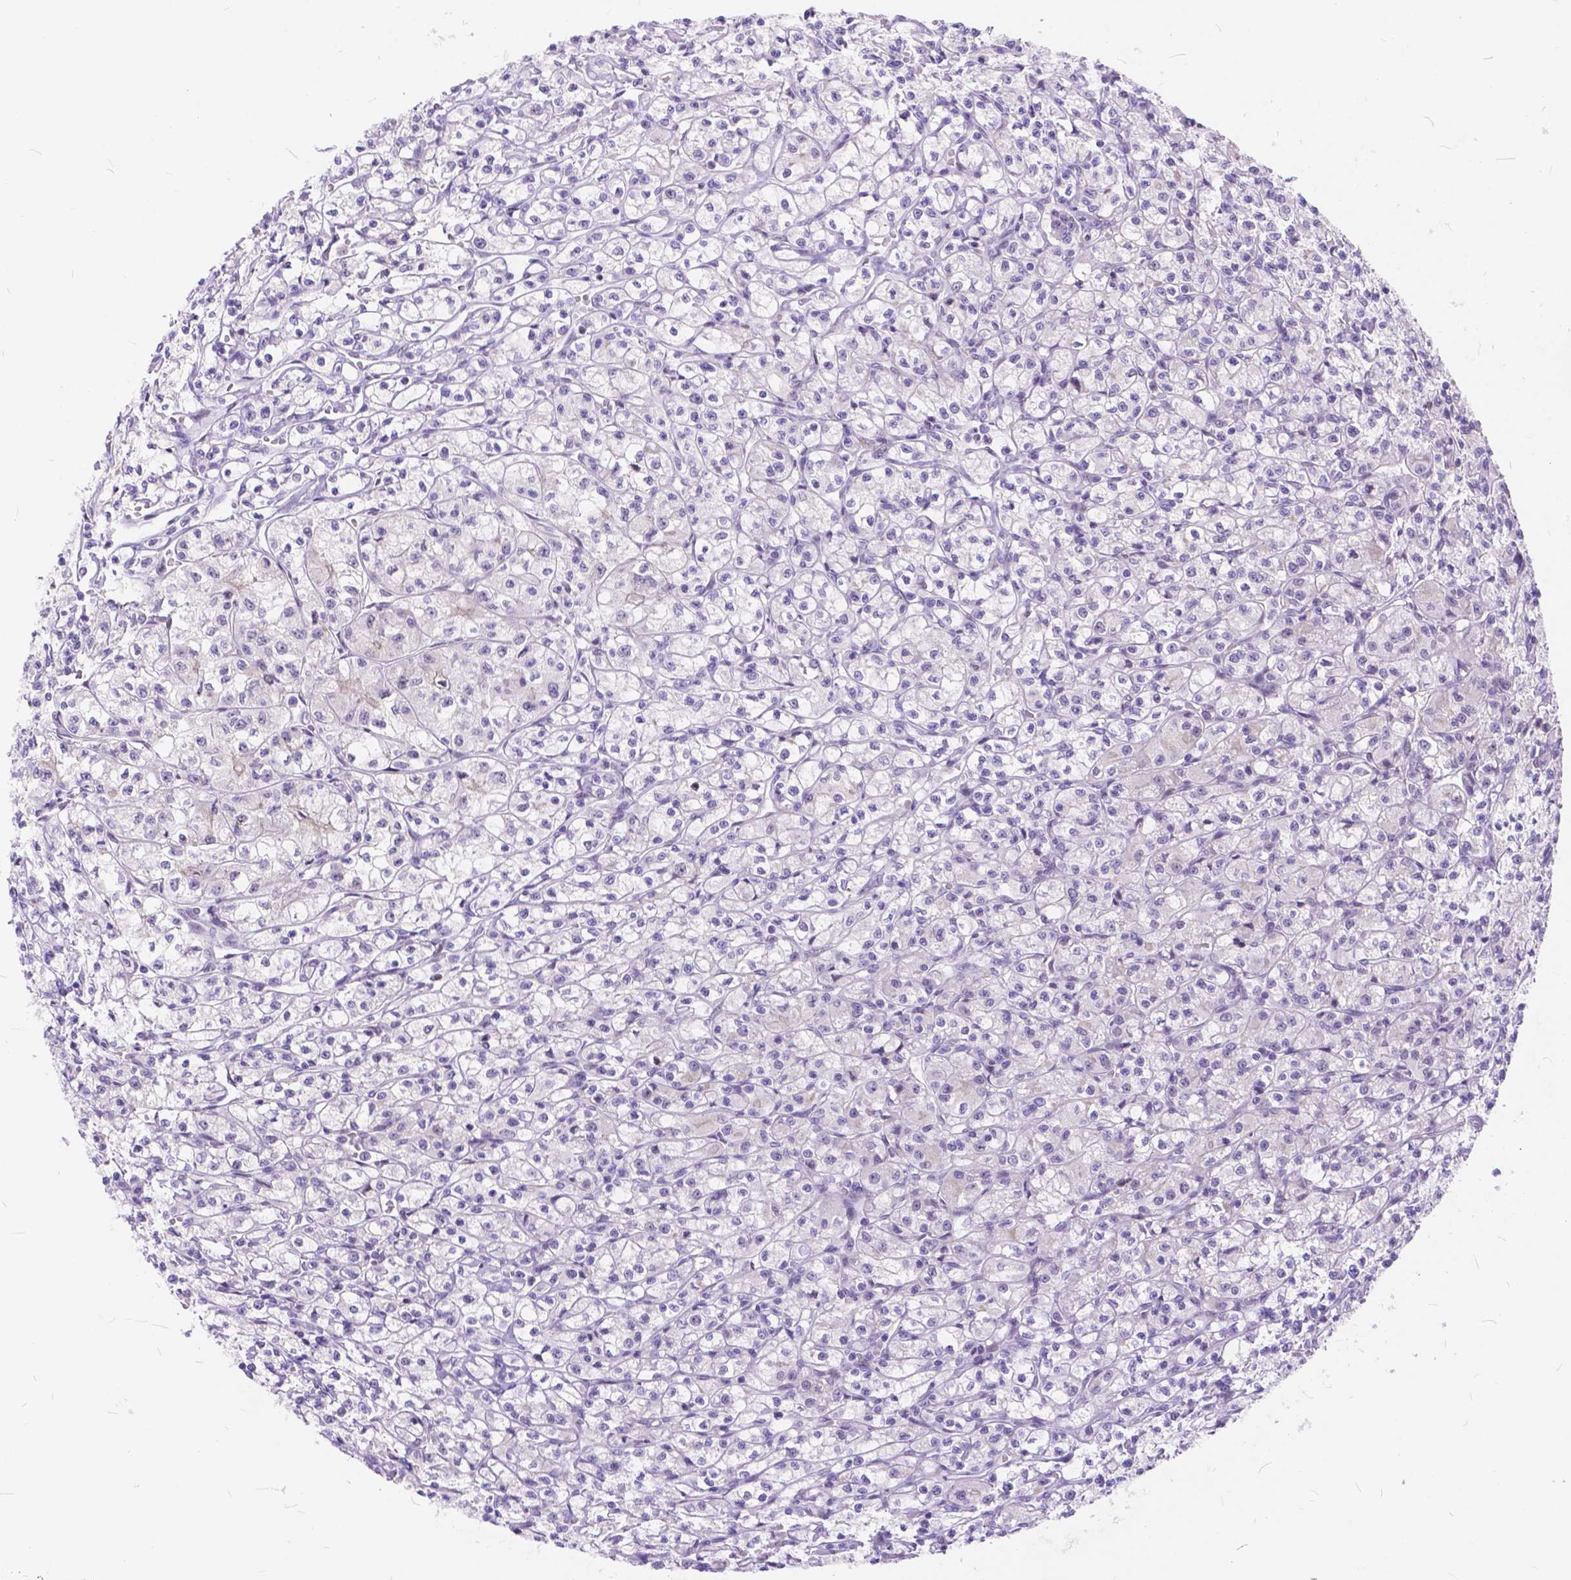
{"staining": {"intensity": "negative", "quantity": "none", "location": "none"}, "tissue": "renal cancer", "cell_type": "Tumor cells", "image_type": "cancer", "snomed": [{"axis": "morphology", "description": "Adenocarcinoma, NOS"}, {"axis": "topography", "description": "Kidney"}], "caption": "Tumor cells show no significant protein staining in renal cancer (adenocarcinoma).", "gene": "MAN2C1", "patient": {"sex": "female", "age": 70}}